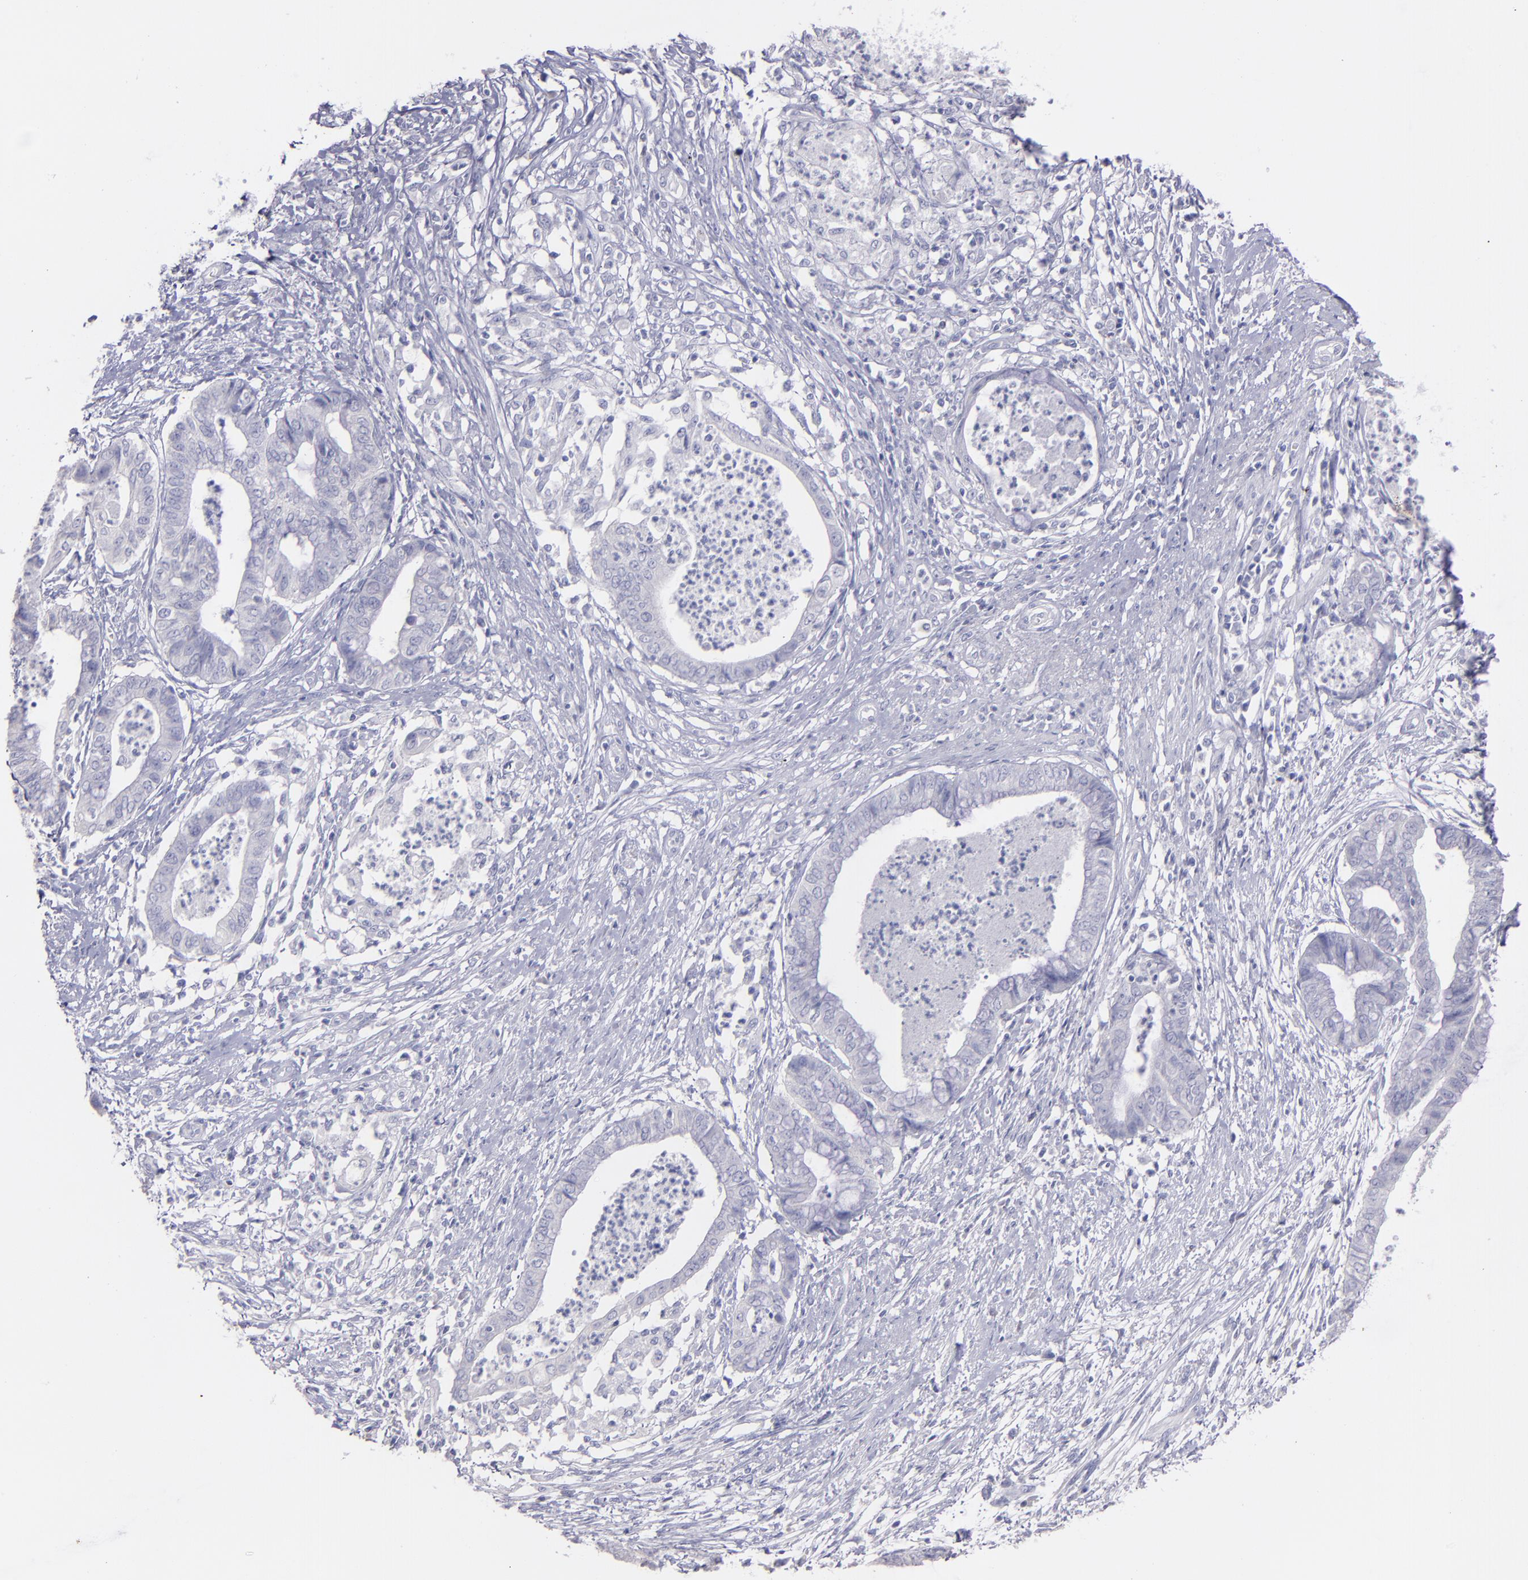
{"staining": {"intensity": "negative", "quantity": "none", "location": "none"}, "tissue": "endometrial cancer", "cell_type": "Tumor cells", "image_type": "cancer", "snomed": [{"axis": "morphology", "description": "Necrosis, NOS"}, {"axis": "morphology", "description": "Adenocarcinoma, NOS"}, {"axis": "topography", "description": "Endometrium"}], "caption": "Tumor cells show no significant protein expression in endometrial adenocarcinoma.", "gene": "SNAP25", "patient": {"sex": "female", "age": 79}}